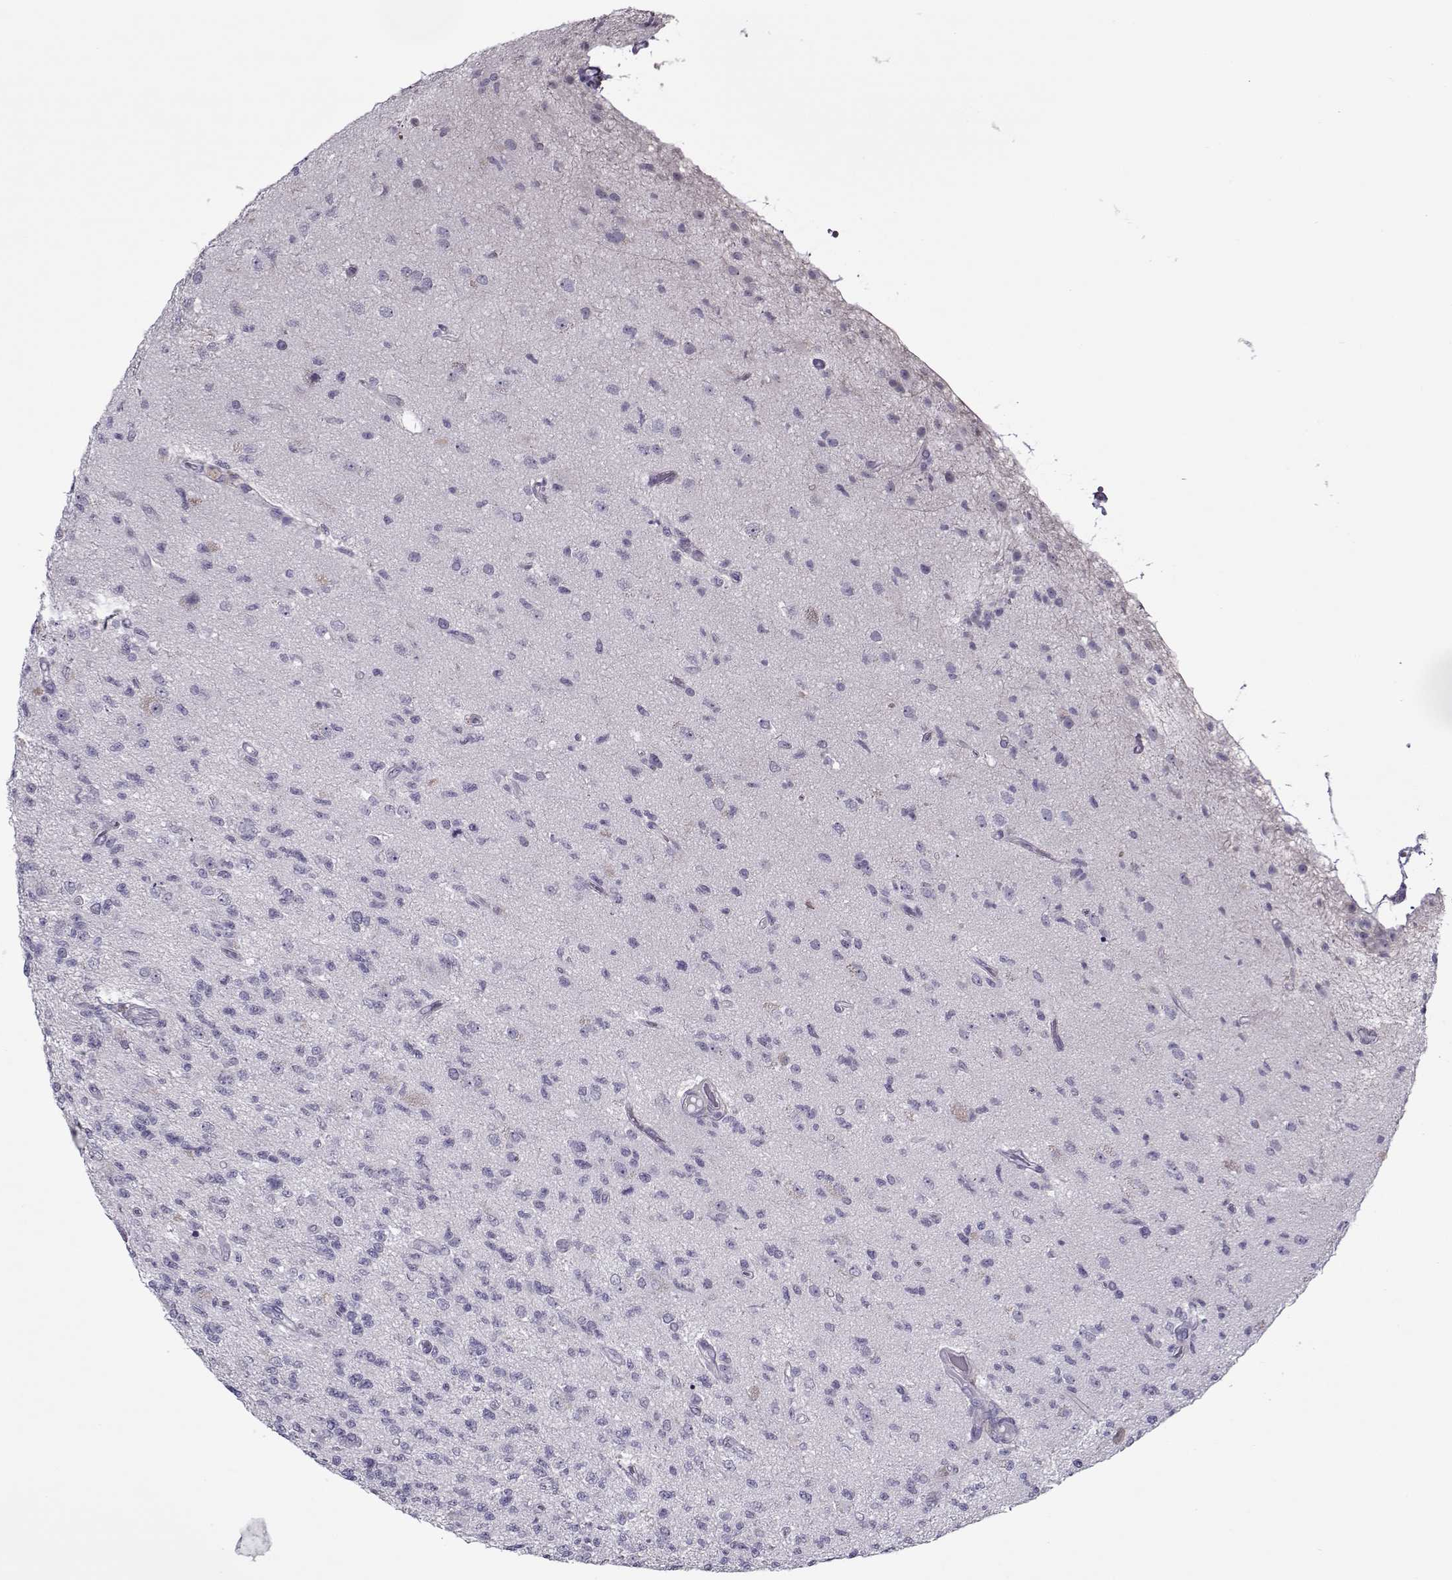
{"staining": {"intensity": "negative", "quantity": "none", "location": "none"}, "tissue": "glioma", "cell_type": "Tumor cells", "image_type": "cancer", "snomed": [{"axis": "morphology", "description": "Glioma, malignant, High grade"}, {"axis": "topography", "description": "Brain"}], "caption": "Immunohistochemical staining of human glioma shows no significant positivity in tumor cells.", "gene": "CIBAR1", "patient": {"sex": "male", "age": 56}}